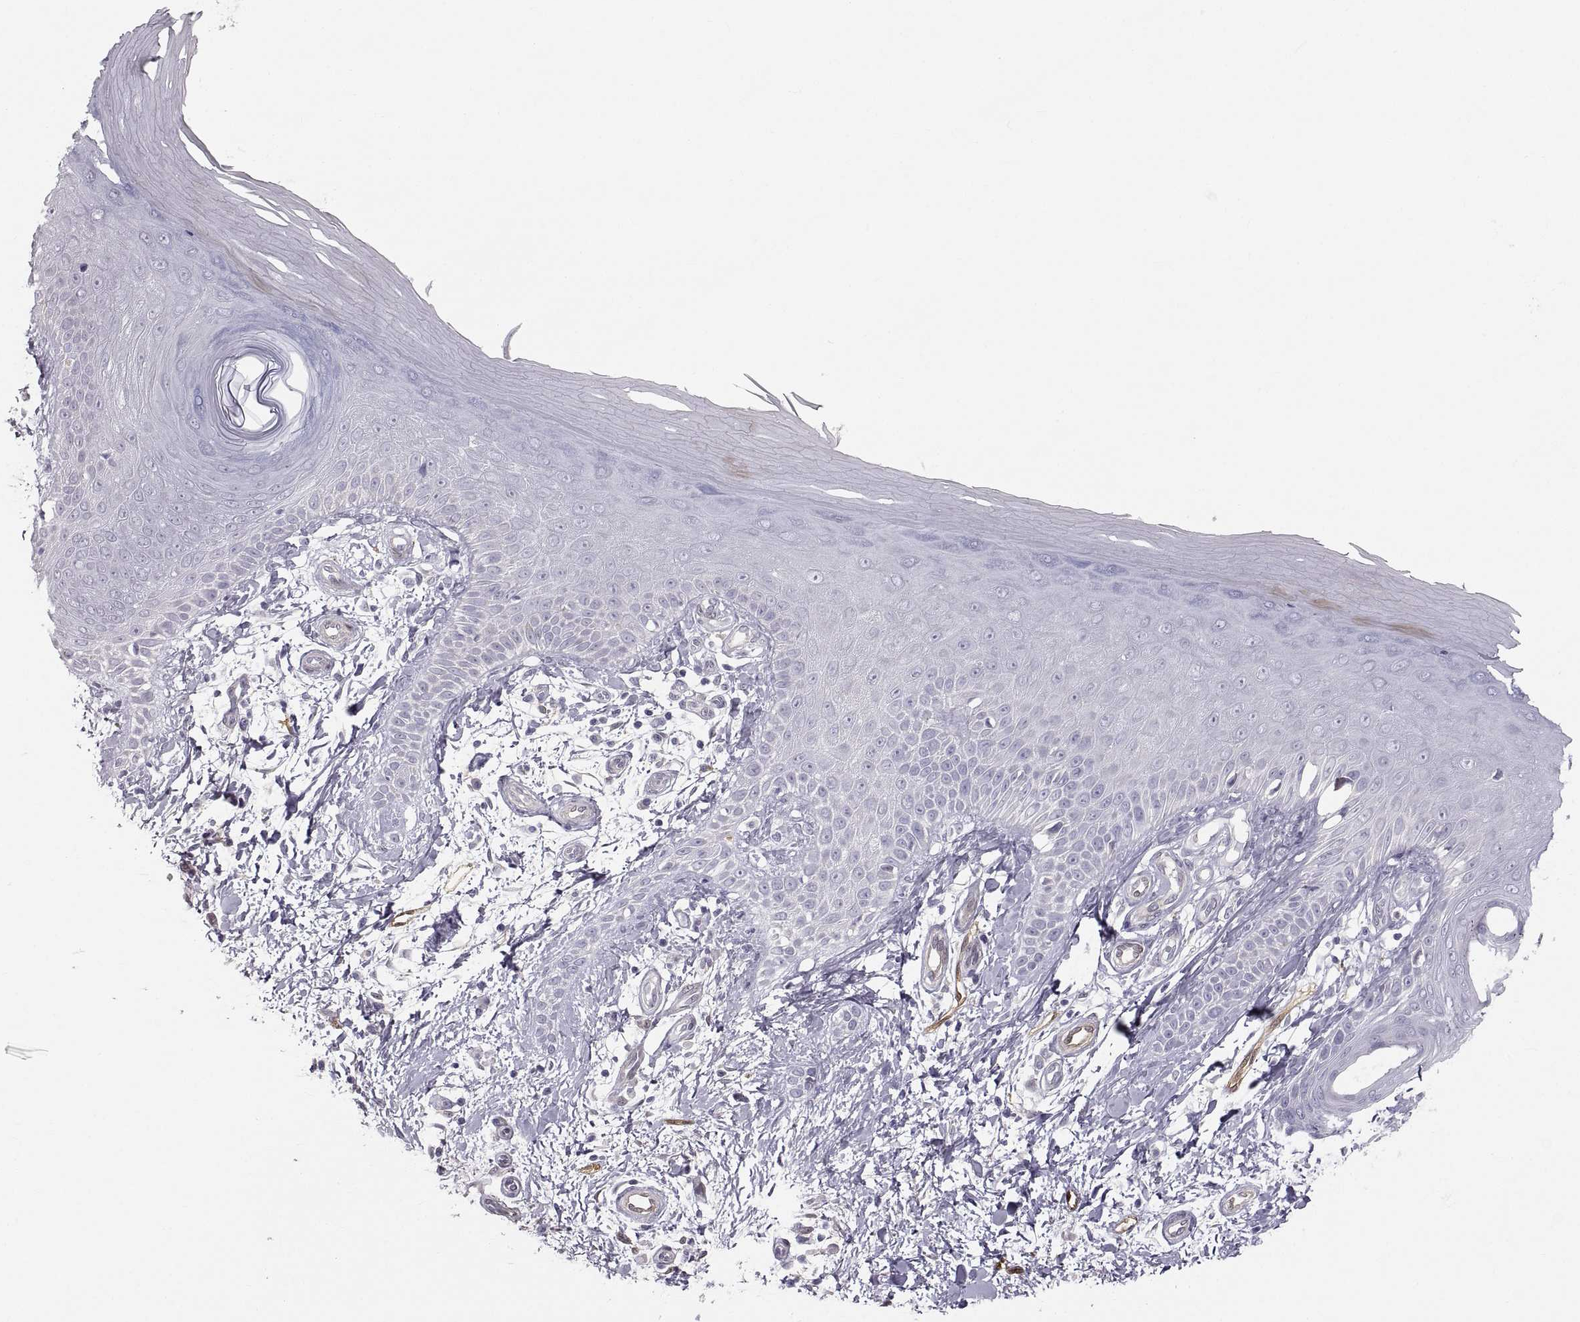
{"staining": {"intensity": "negative", "quantity": "none", "location": "none"}, "tissue": "skin", "cell_type": "Fibroblasts", "image_type": "normal", "snomed": [{"axis": "morphology", "description": "Normal tissue, NOS"}, {"axis": "morphology", "description": "Inflammation, NOS"}, {"axis": "morphology", "description": "Fibrosis, NOS"}, {"axis": "topography", "description": "Skin"}], "caption": "This is an immunohistochemistry (IHC) image of unremarkable human skin. There is no expression in fibroblasts.", "gene": "PGM5", "patient": {"sex": "male", "age": 71}}